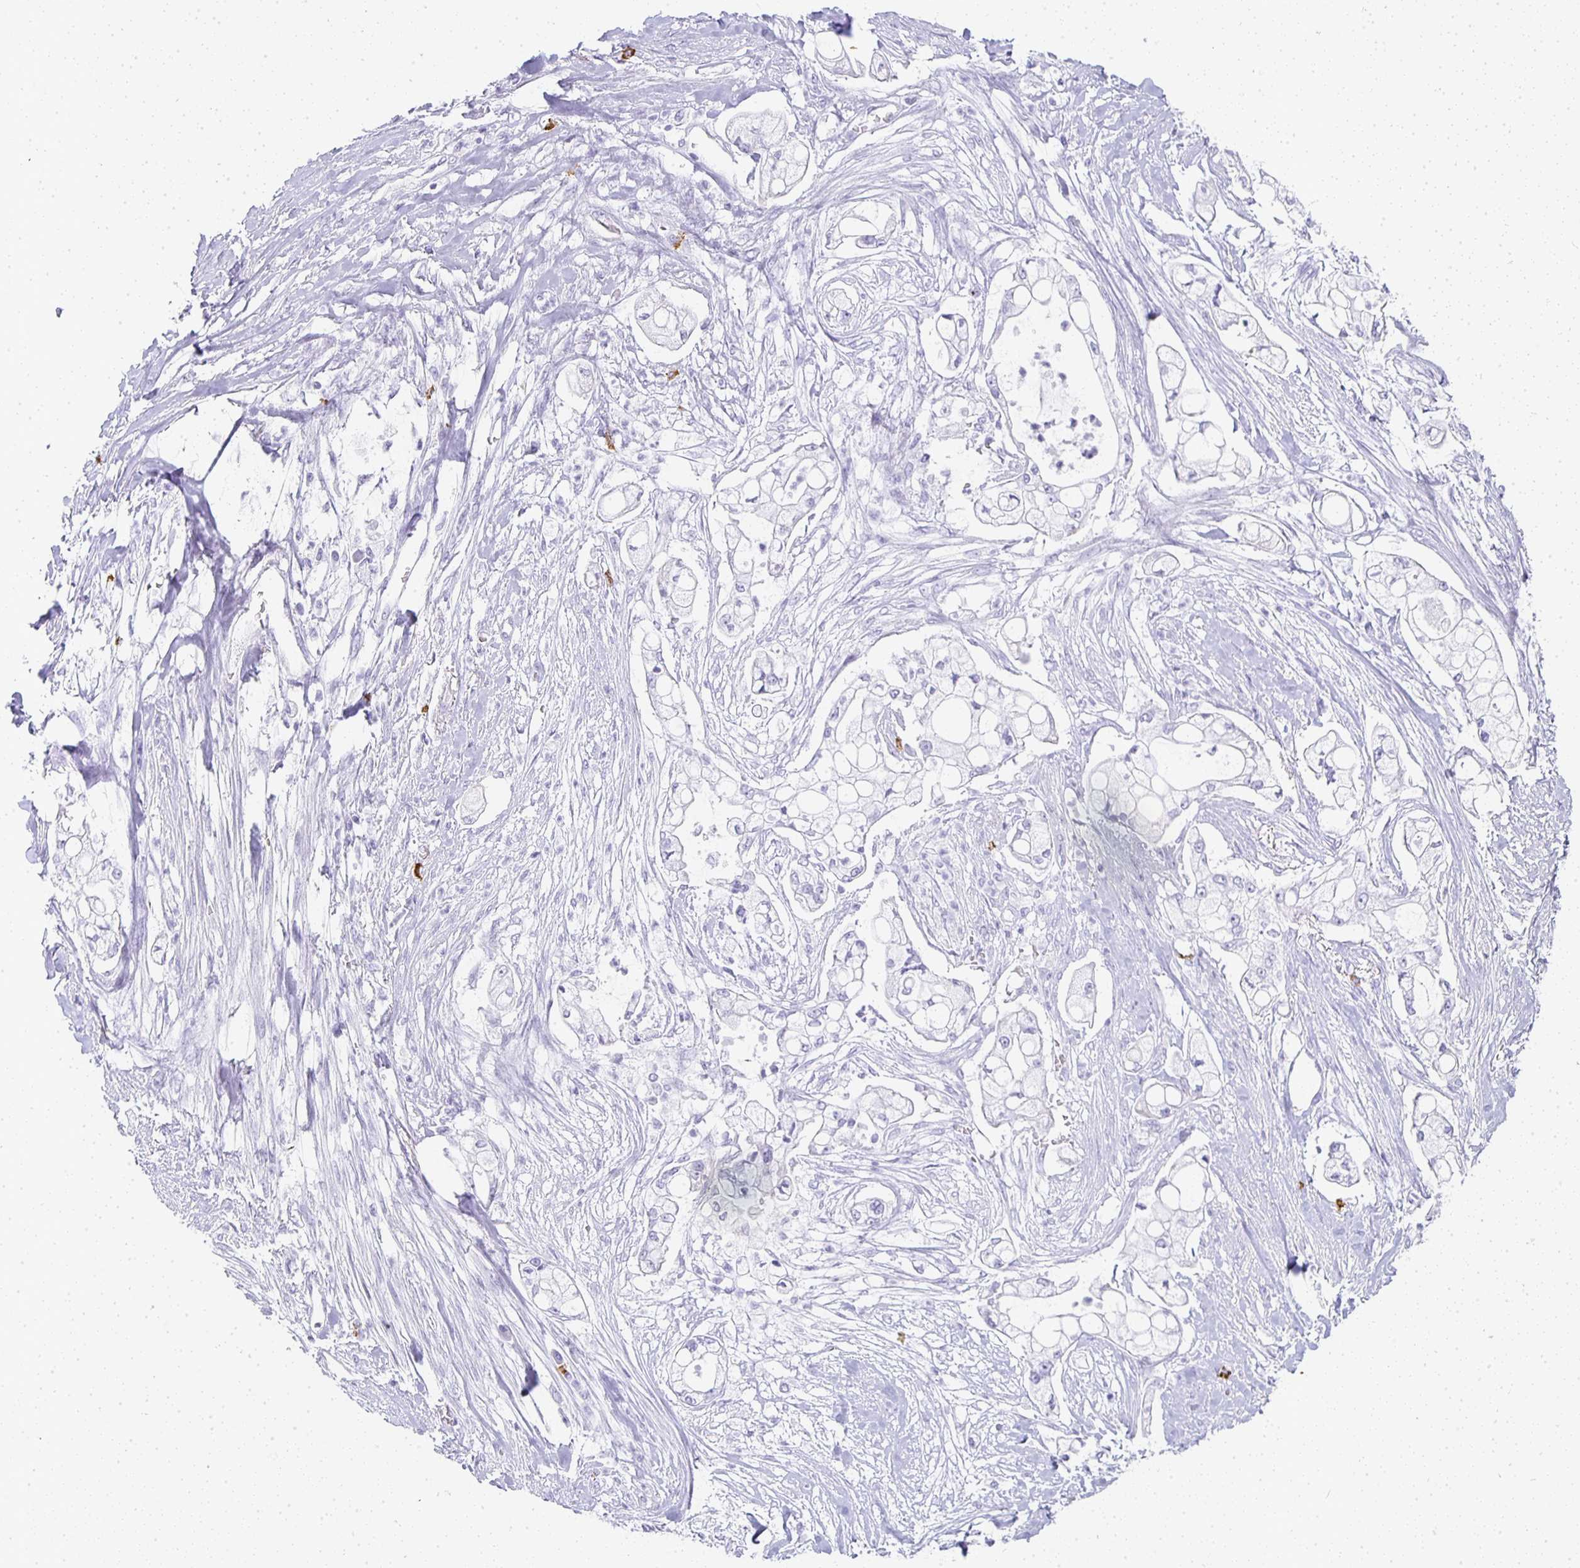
{"staining": {"intensity": "negative", "quantity": "none", "location": "none"}, "tissue": "pancreatic cancer", "cell_type": "Tumor cells", "image_type": "cancer", "snomed": [{"axis": "morphology", "description": "Adenocarcinoma, NOS"}, {"axis": "topography", "description": "Pancreas"}], "caption": "This is a image of IHC staining of adenocarcinoma (pancreatic), which shows no expression in tumor cells.", "gene": "TPSD1", "patient": {"sex": "female", "age": 69}}